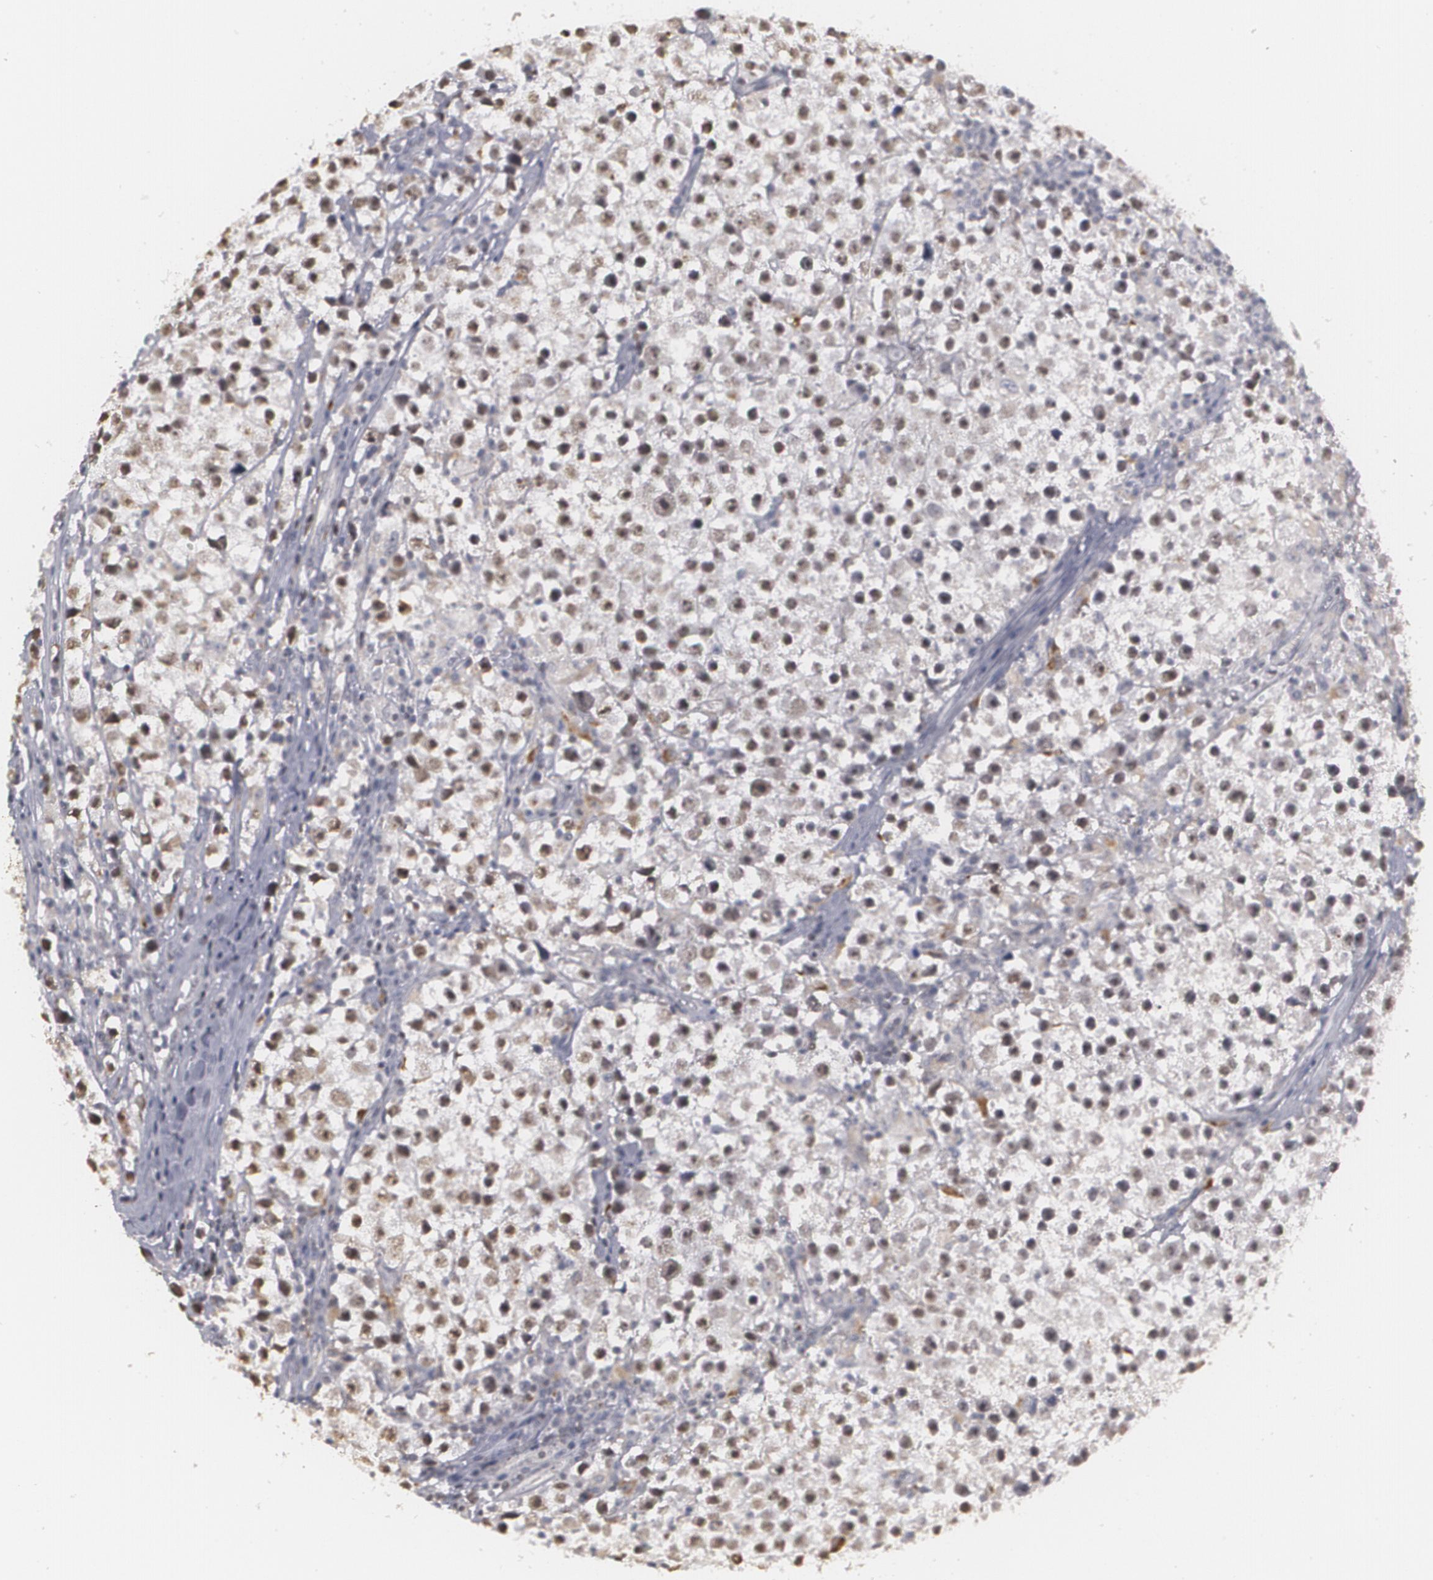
{"staining": {"intensity": "weak", "quantity": "<25%", "location": "nuclear"}, "tissue": "testis cancer", "cell_type": "Tumor cells", "image_type": "cancer", "snomed": [{"axis": "morphology", "description": "Seminoma, NOS"}, {"axis": "topography", "description": "Testis"}], "caption": "A micrograph of human testis cancer (seminoma) is negative for staining in tumor cells.", "gene": "RRP7A", "patient": {"sex": "male", "age": 35}}